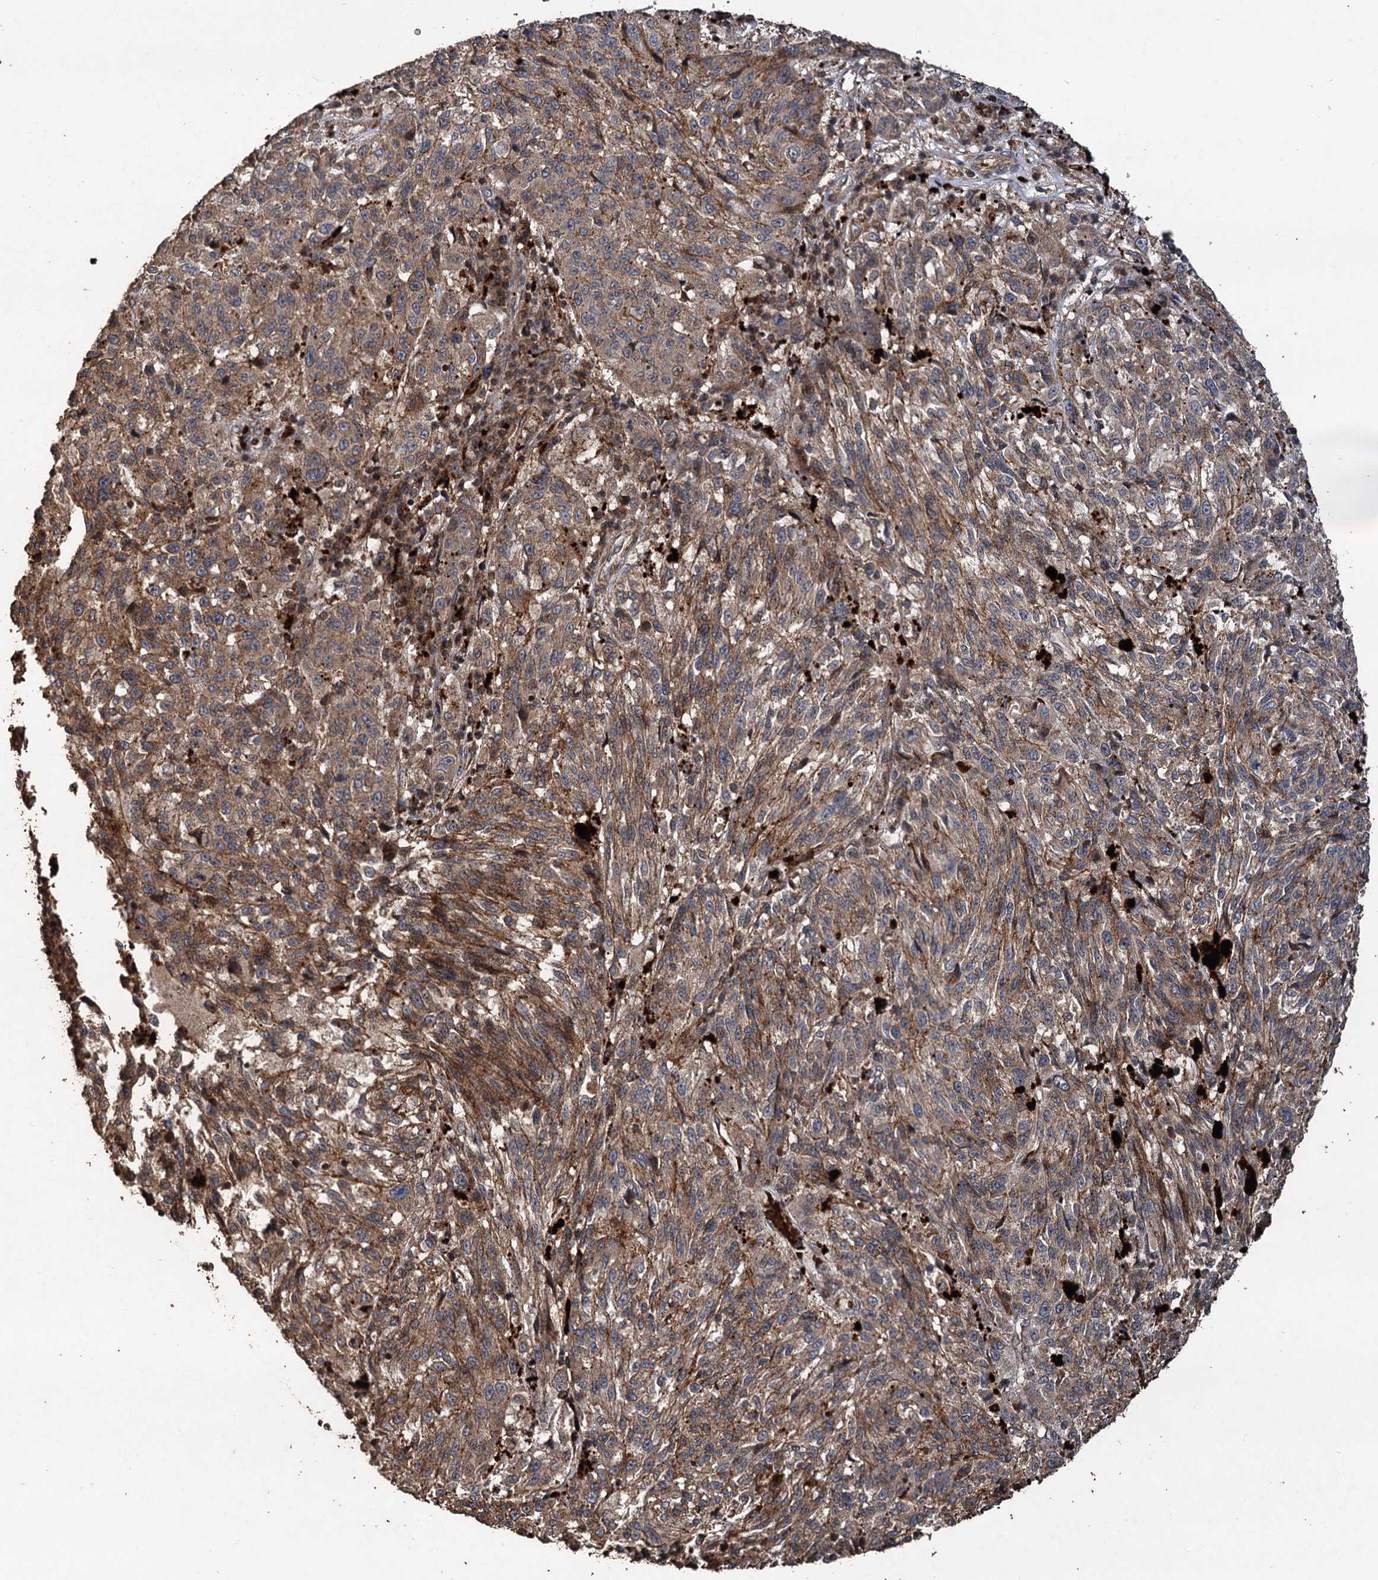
{"staining": {"intensity": "moderate", "quantity": ">75%", "location": "cytoplasmic/membranous"}, "tissue": "melanoma", "cell_type": "Tumor cells", "image_type": "cancer", "snomed": [{"axis": "morphology", "description": "Malignant melanoma, NOS"}, {"axis": "topography", "description": "Skin"}], "caption": "Tumor cells exhibit moderate cytoplasmic/membranous expression in approximately >75% of cells in malignant melanoma.", "gene": "NOTCH2NLA", "patient": {"sex": "male", "age": 53}}